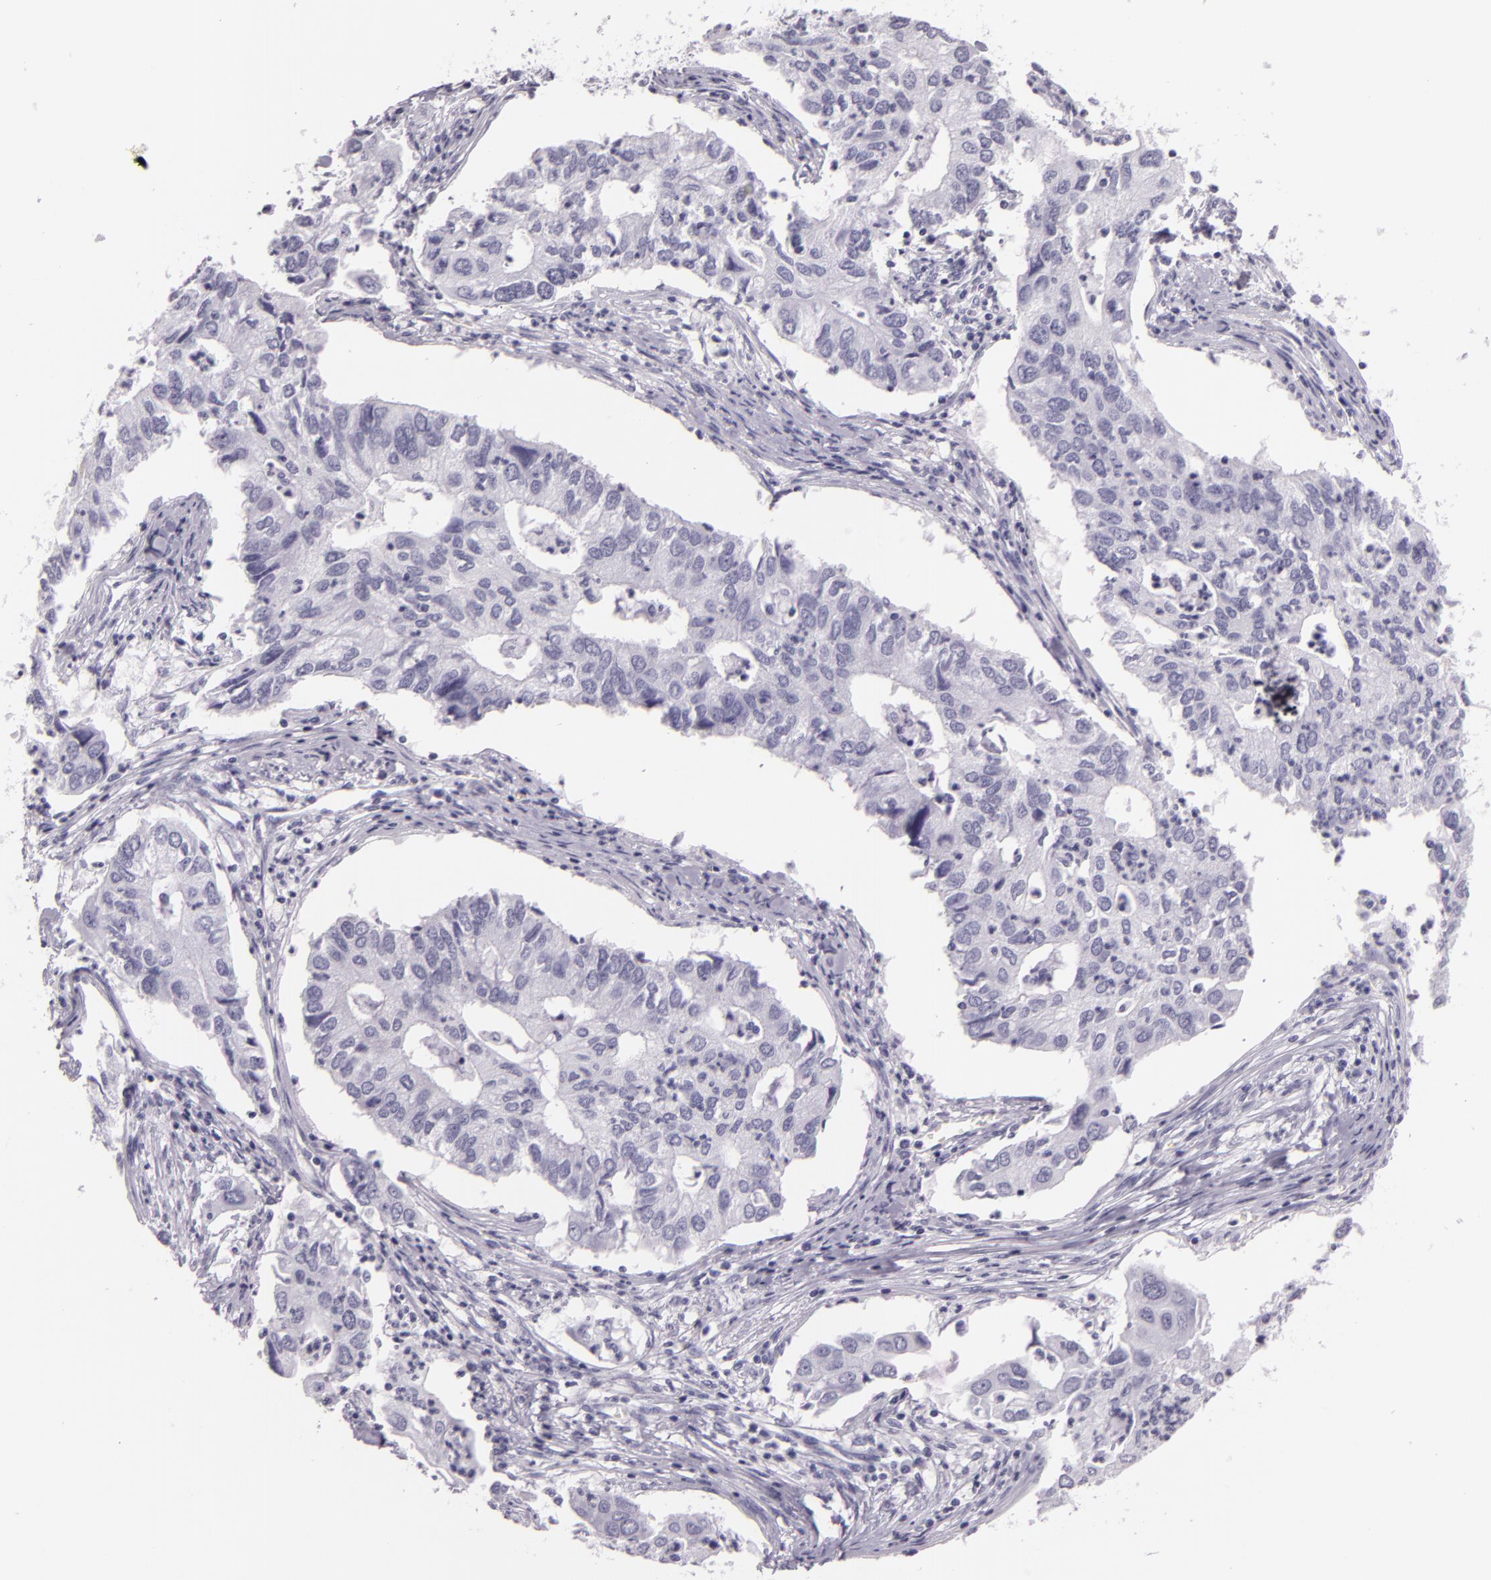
{"staining": {"intensity": "negative", "quantity": "none", "location": "none"}, "tissue": "lung cancer", "cell_type": "Tumor cells", "image_type": "cancer", "snomed": [{"axis": "morphology", "description": "Adenocarcinoma, NOS"}, {"axis": "topography", "description": "Lung"}], "caption": "DAB immunohistochemical staining of lung cancer reveals no significant expression in tumor cells.", "gene": "DLG4", "patient": {"sex": "male", "age": 48}}